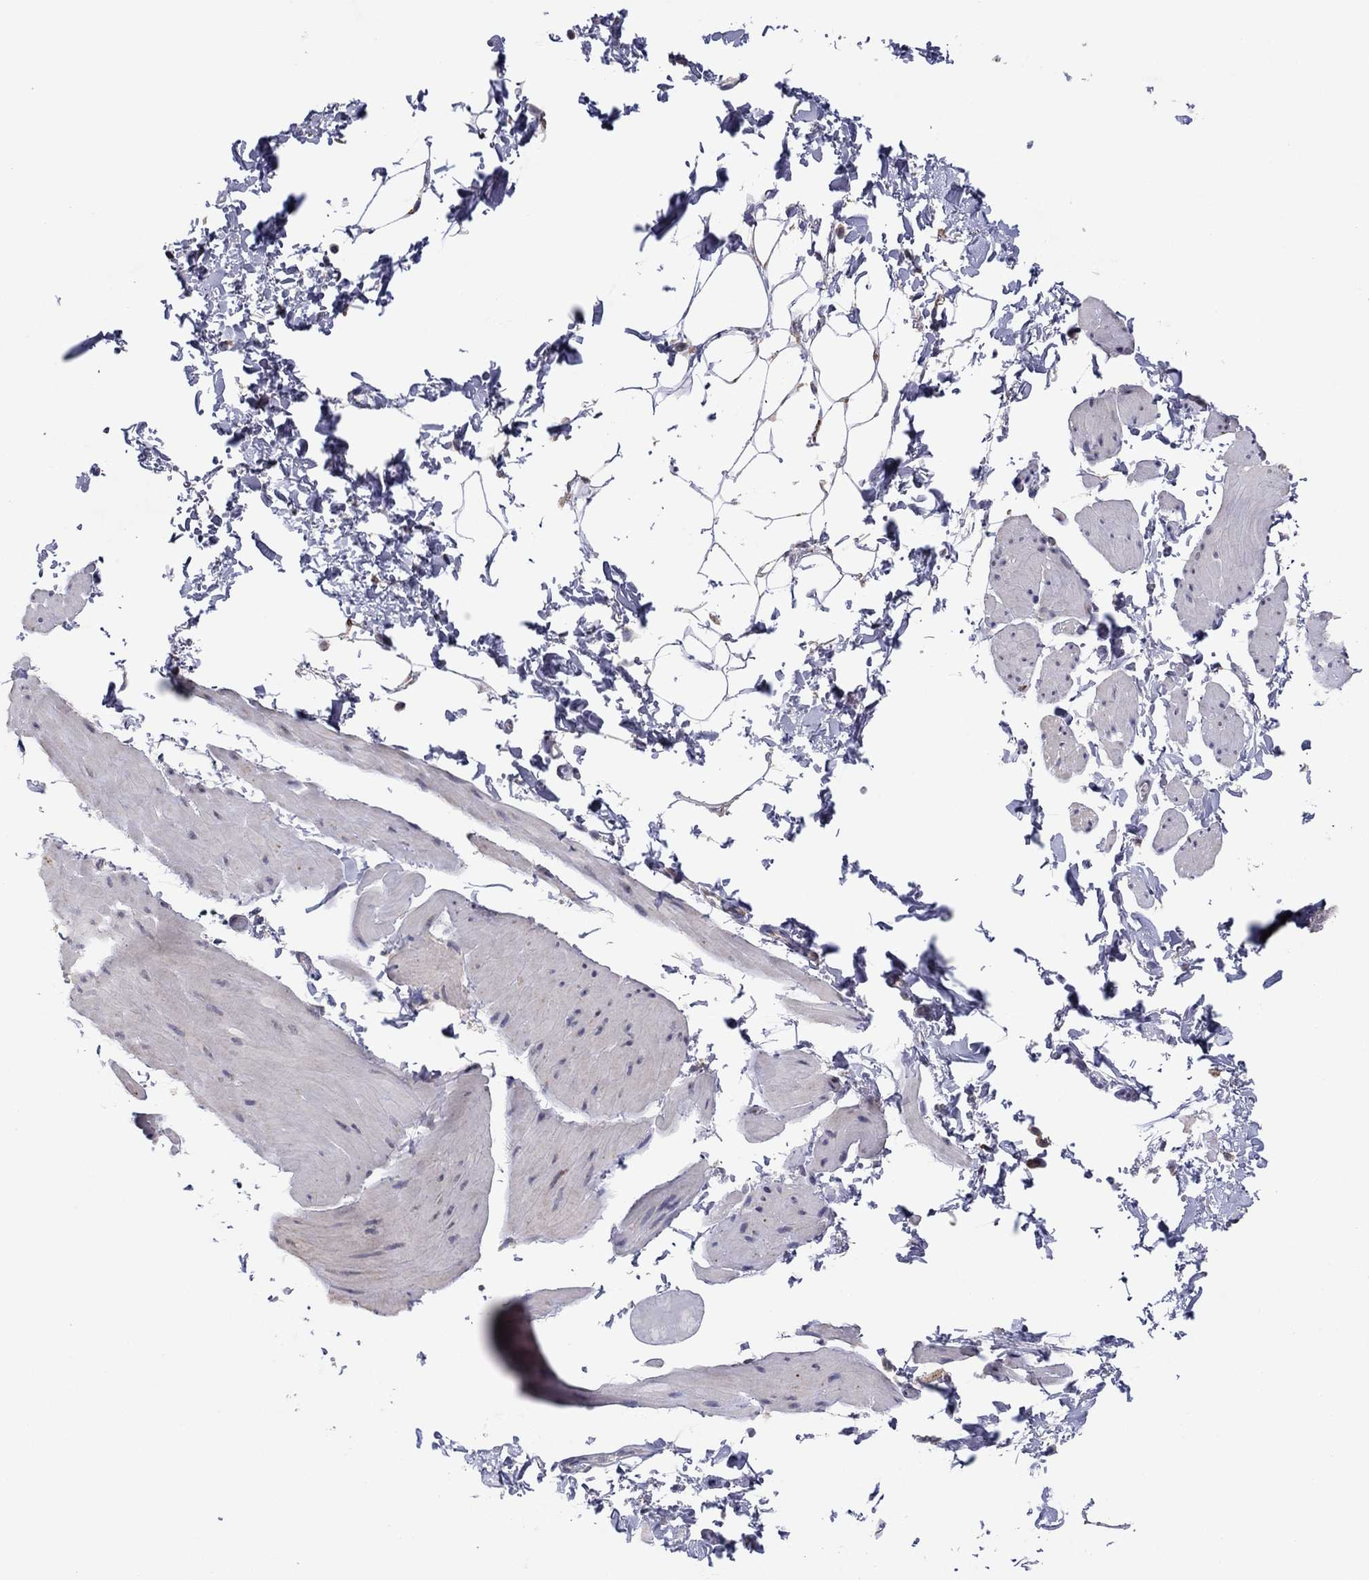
{"staining": {"intensity": "negative", "quantity": "none", "location": "none"}, "tissue": "smooth muscle", "cell_type": "Smooth muscle cells", "image_type": "normal", "snomed": [{"axis": "morphology", "description": "Normal tissue, NOS"}, {"axis": "topography", "description": "Adipose tissue"}, {"axis": "topography", "description": "Smooth muscle"}, {"axis": "topography", "description": "Peripheral nerve tissue"}], "caption": "Immunohistochemistry (IHC) of benign smooth muscle exhibits no staining in smooth muscle cells. (DAB immunohistochemistry, high magnification).", "gene": "CRACDL", "patient": {"sex": "male", "age": 83}}